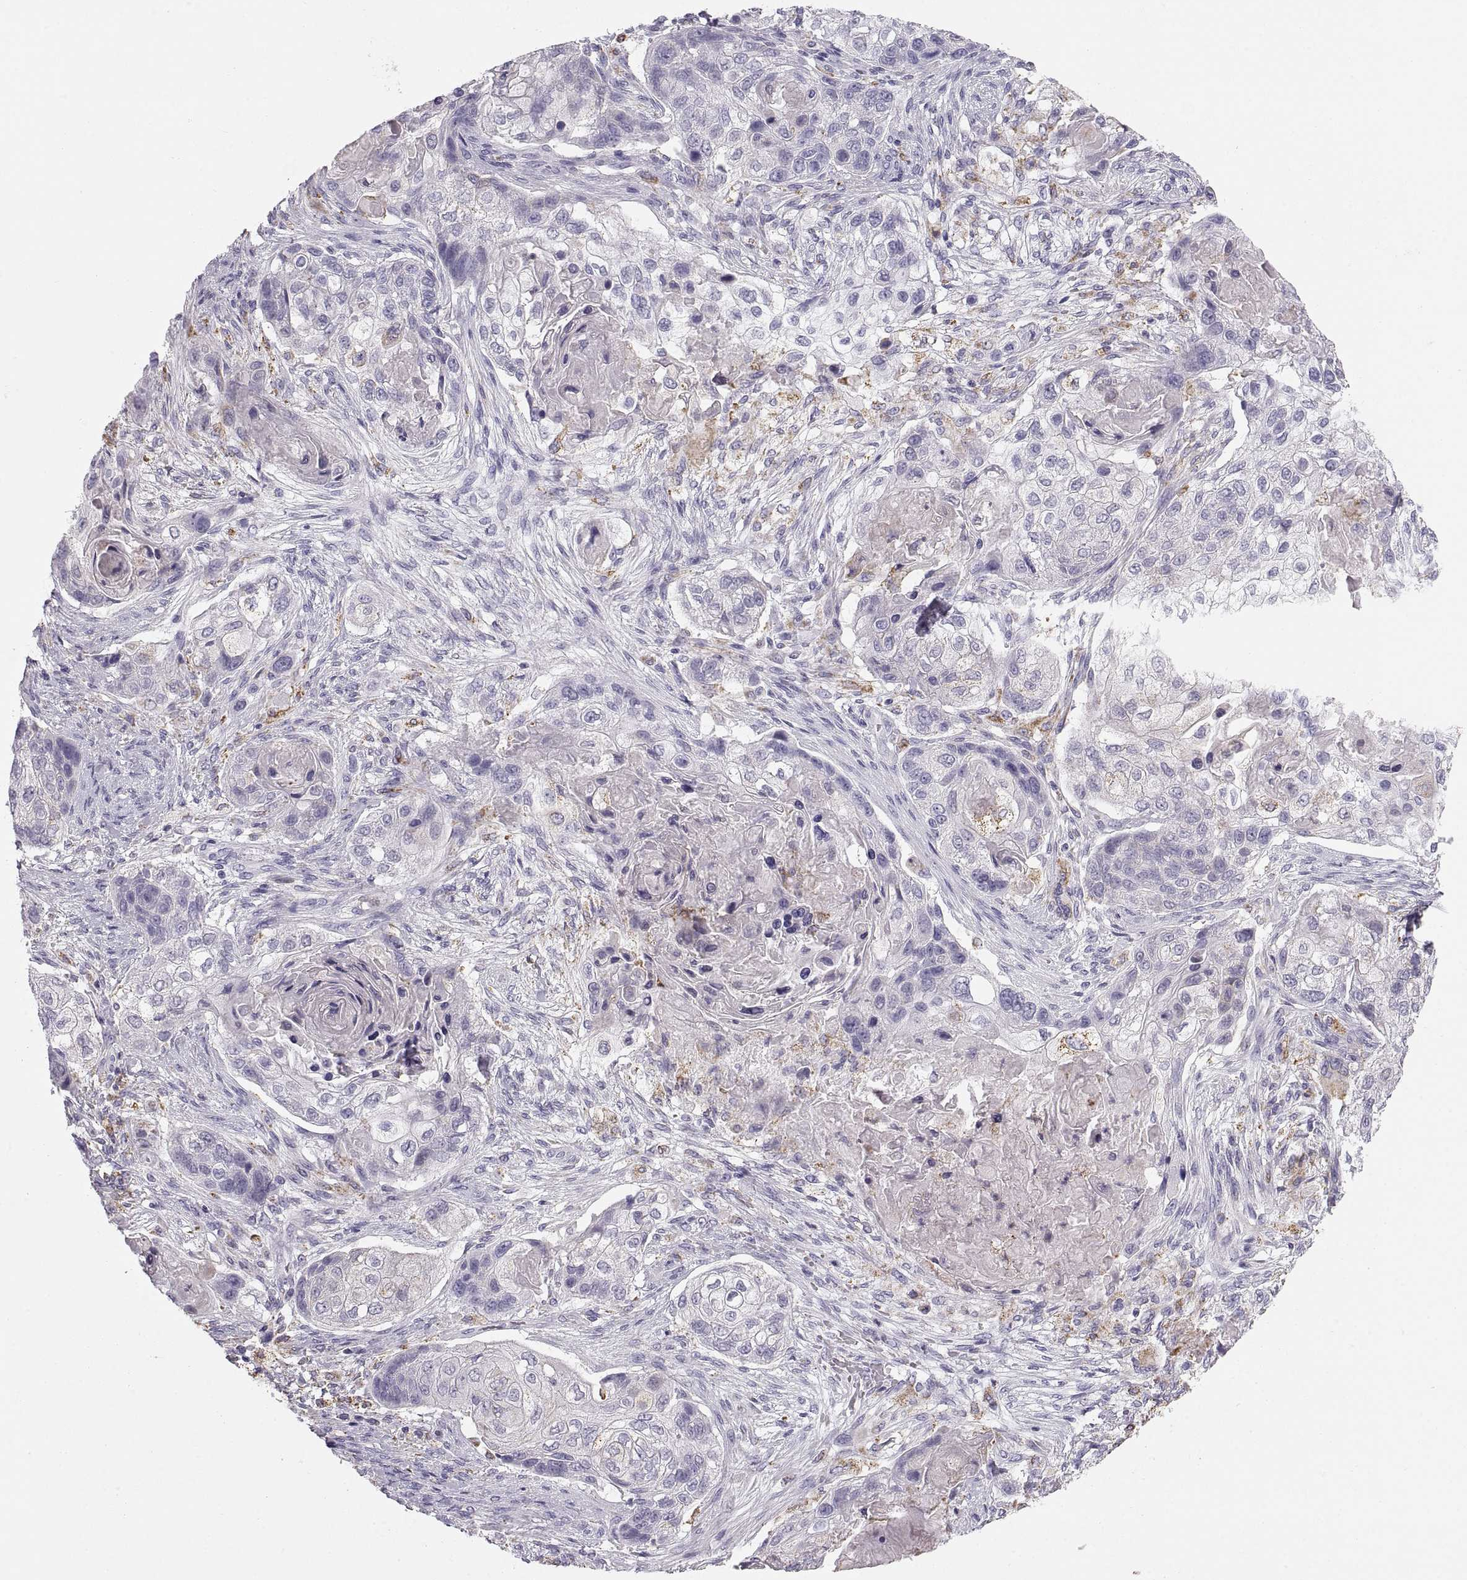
{"staining": {"intensity": "negative", "quantity": "none", "location": "none"}, "tissue": "lung cancer", "cell_type": "Tumor cells", "image_type": "cancer", "snomed": [{"axis": "morphology", "description": "Squamous cell carcinoma, NOS"}, {"axis": "topography", "description": "Lung"}], "caption": "Protein analysis of lung cancer (squamous cell carcinoma) shows no significant expression in tumor cells.", "gene": "COL9A3", "patient": {"sex": "male", "age": 69}}